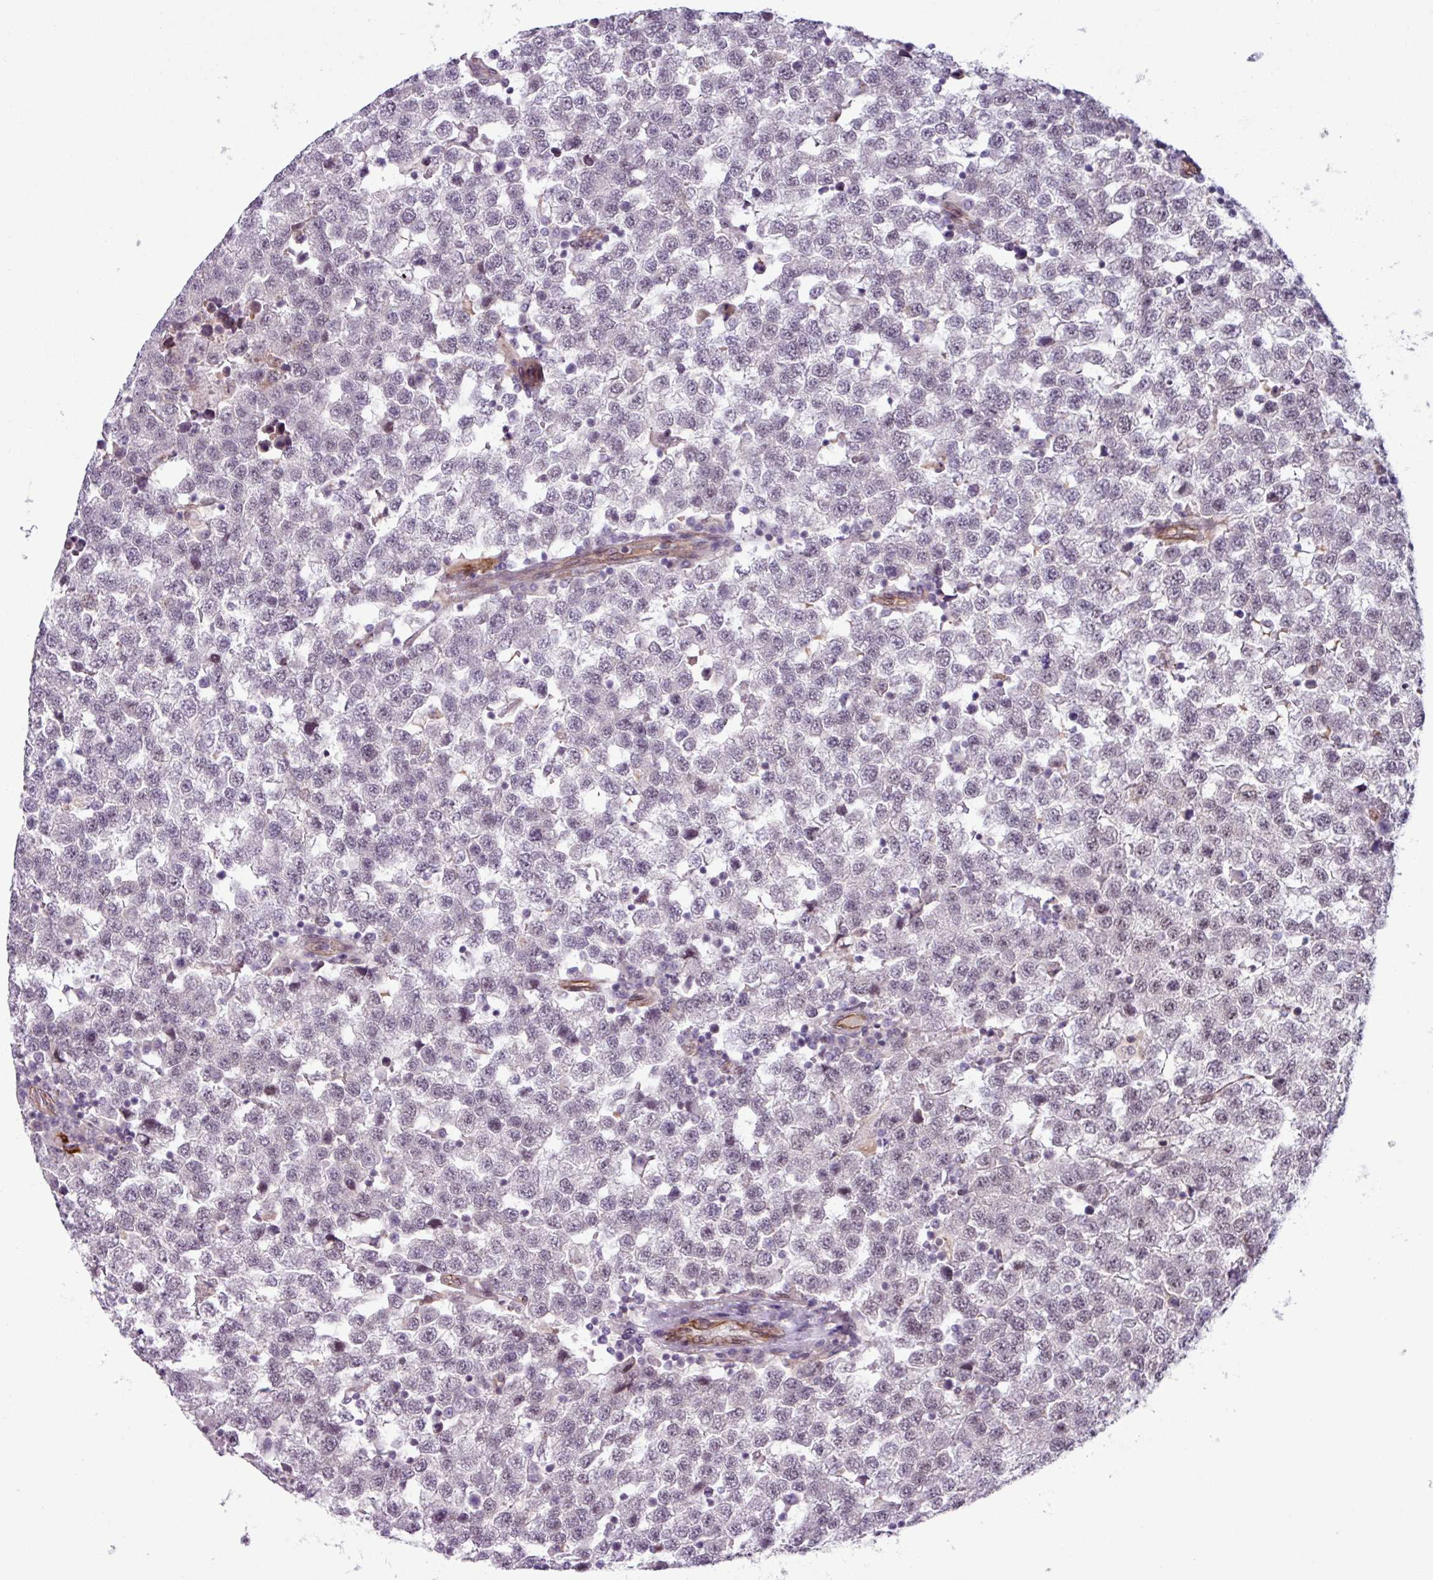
{"staining": {"intensity": "weak", "quantity": "25%-75%", "location": "nuclear"}, "tissue": "testis cancer", "cell_type": "Tumor cells", "image_type": "cancer", "snomed": [{"axis": "morphology", "description": "Seminoma, NOS"}, {"axis": "topography", "description": "Testis"}], "caption": "Testis seminoma stained with IHC exhibits weak nuclear positivity in about 25%-75% of tumor cells. The staining was performed using DAB (3,3'-diaminobenzidine), with brown indicating positive protein expression. Nuclei are stained blue with hematoxylin.", "gene": "CHD3", "patient": {"sex": "male", "age": 34}}